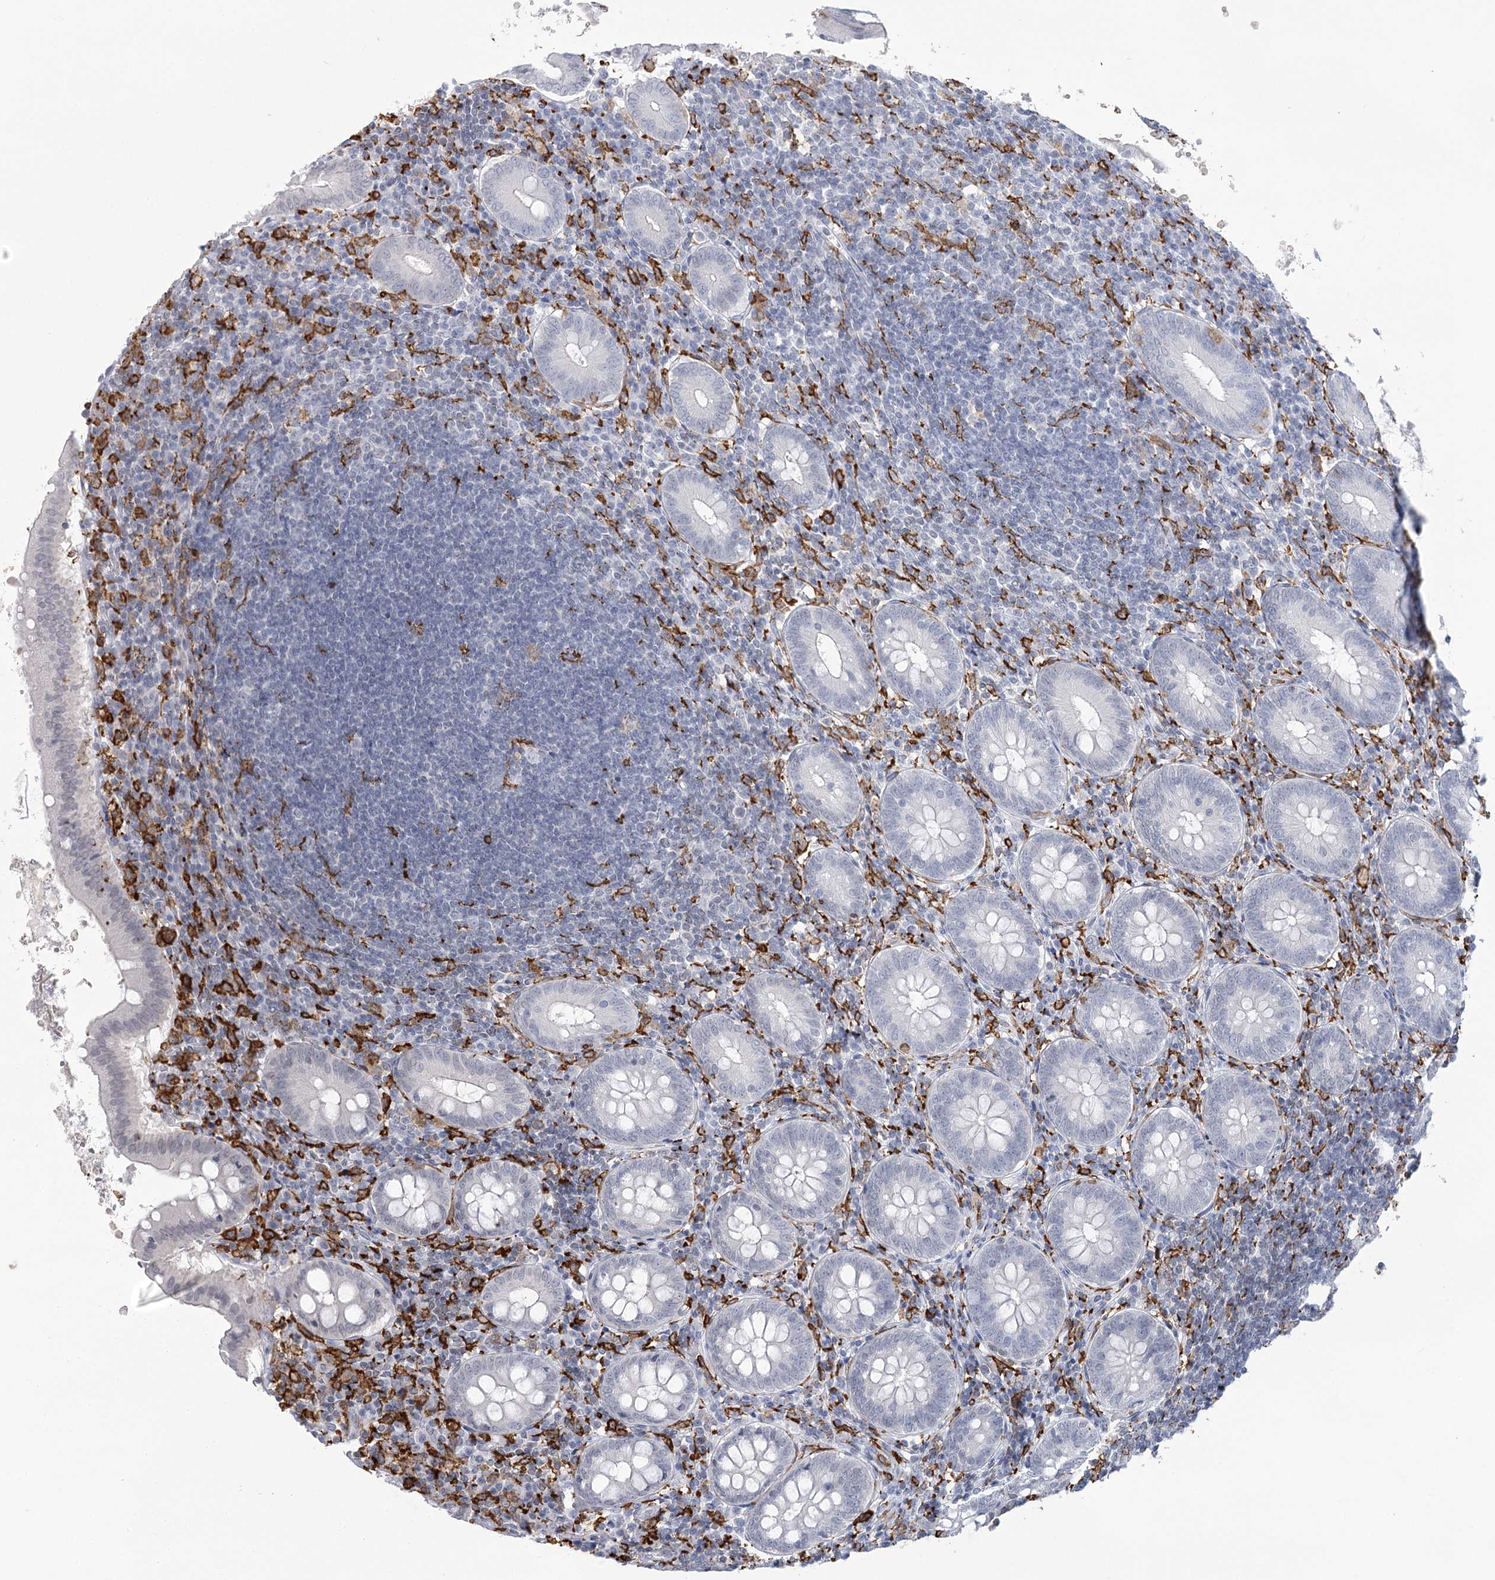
{"staining": {"intensity": "negative", "quantity": "none", "location": "none"}, "tissue": "appendix", "cell_type": "Glandular cells", "image_type": "normal", "snomed": [{"axis": "morphology", "description": "Normal tissue, NOS"}, {"axis": "topography", "description": "Appendix"}], "caption": "Appendix stained for a protein using immunohistochemistry (IHC) shows no positivity glandular cells.", "gene": "C11orf1", "patient": {"sex": "female", "age": 54}}